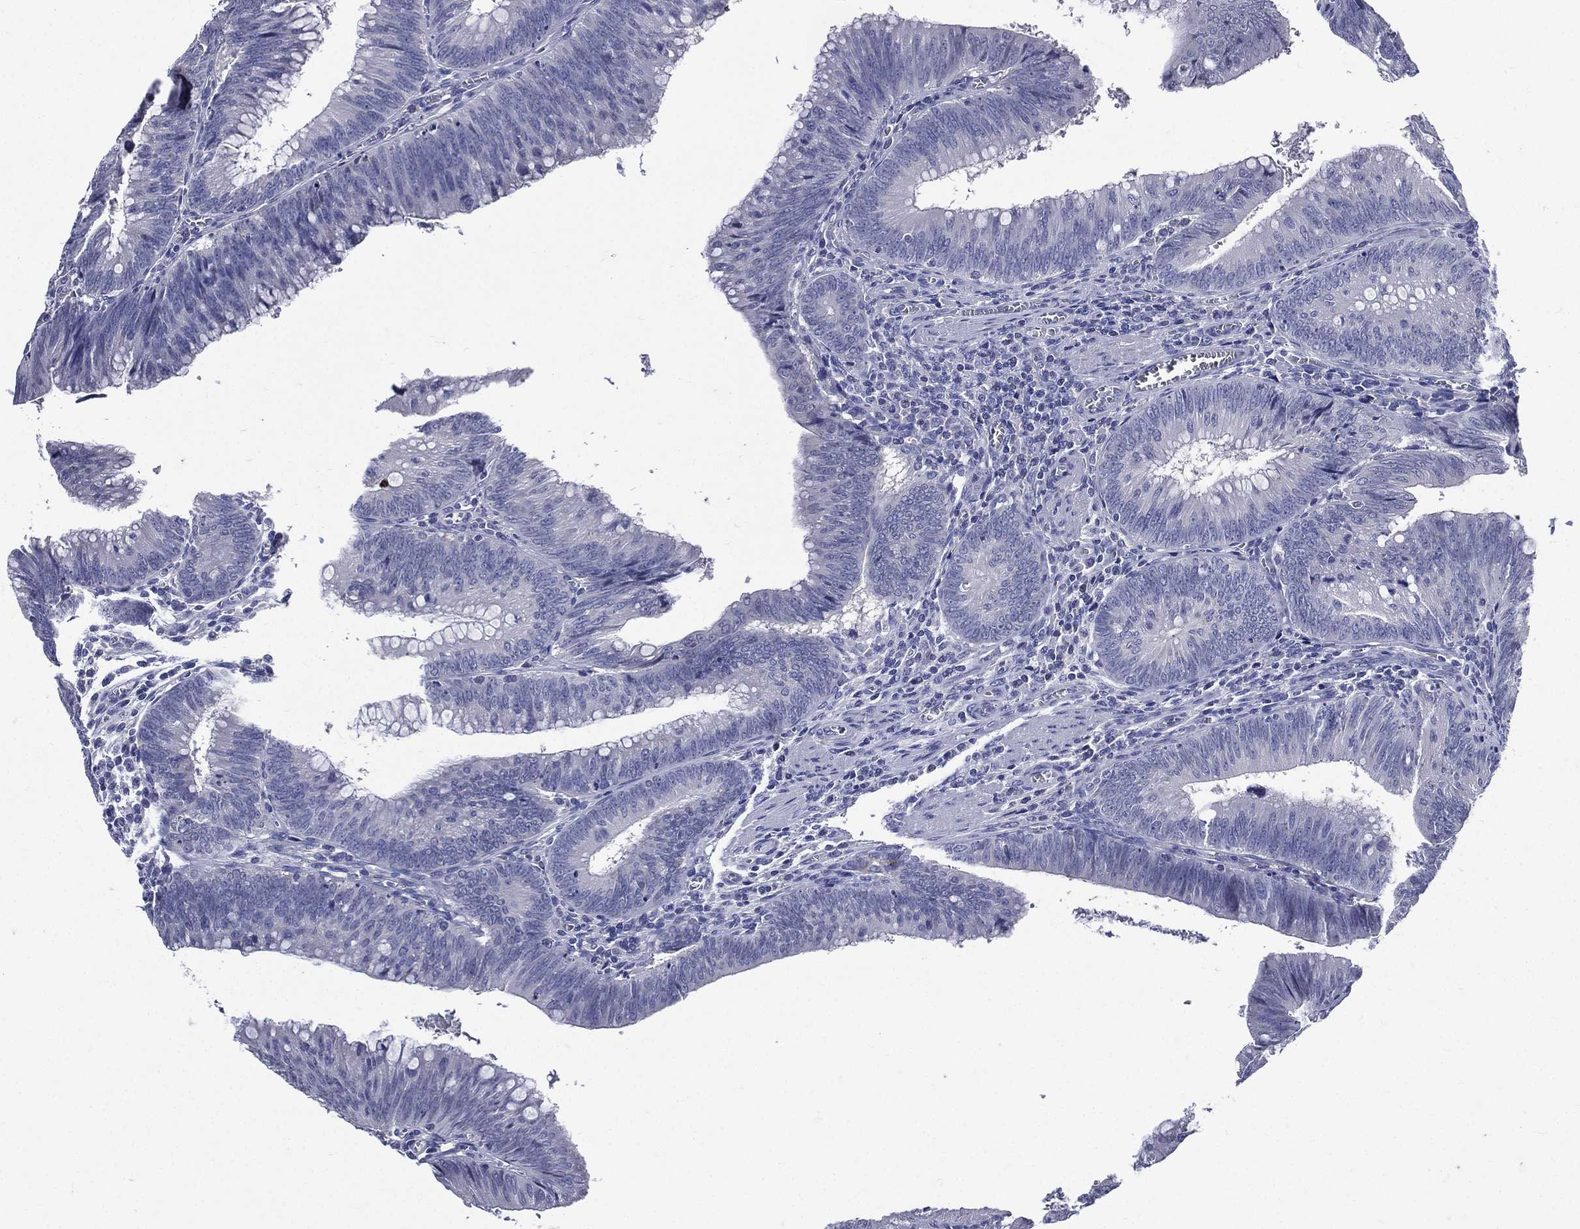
{"staining": {"intensity": "negative", "quantity": "none", "location": "none"}, "tissue": "colorectal cancer", "cell_type": "Tumor cells", "image_type": "cancer", "snomed": [{"axis": "morphology", "description": "Adenocarcinoma, NOS"}, {"axis": "topography", "description": "Rectum"}], "caption": "Adenocarcinoma (colorectal) stained for a protein using IHC exhibits no staining tumor cells.", "gene": "TGM1", "patient": {"sex": "female", "age": 72}}